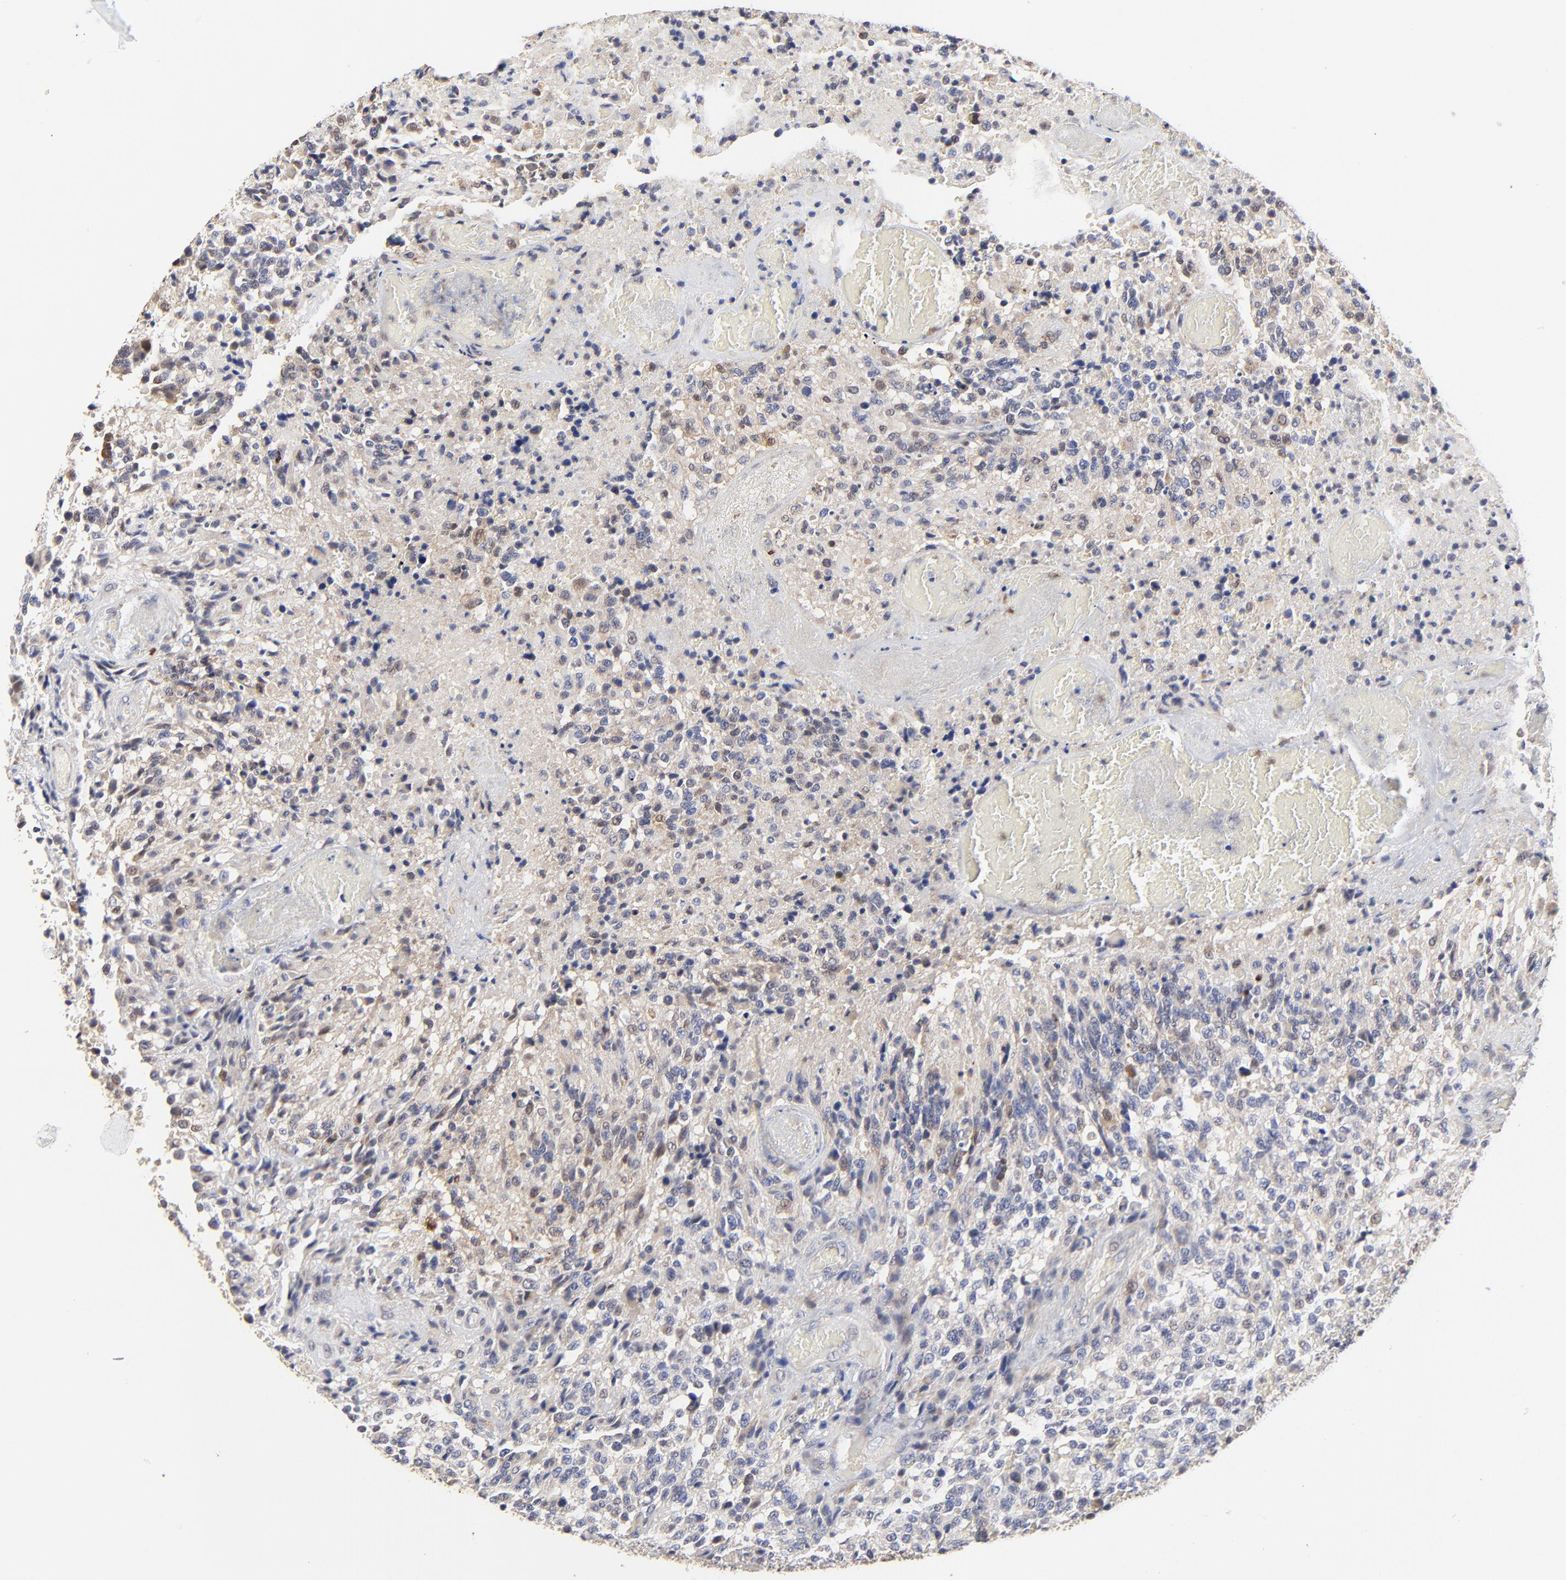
{"staining": {"intensity": "weak", "quantity": "25%-75%", "location": "cytoplasmic/membranous"}, "tissue": "glioma", "cell_type": "Tumor cells", "image_type": "cancer", "snomed": [{"axis": "morphology", "description": "Glioma, malignant, High grade"}, {"axis": "topography", "description": "Brain"}], "caption": "Weak cytoplasmic/membranous expression for a protein is seen in about 25%-75% of tumor cells of malignant glioma (high-grade) using immunohistochemistry (IHC).", "gene": "LGALS3", "patient": {"sex": "male", "age": 36}}